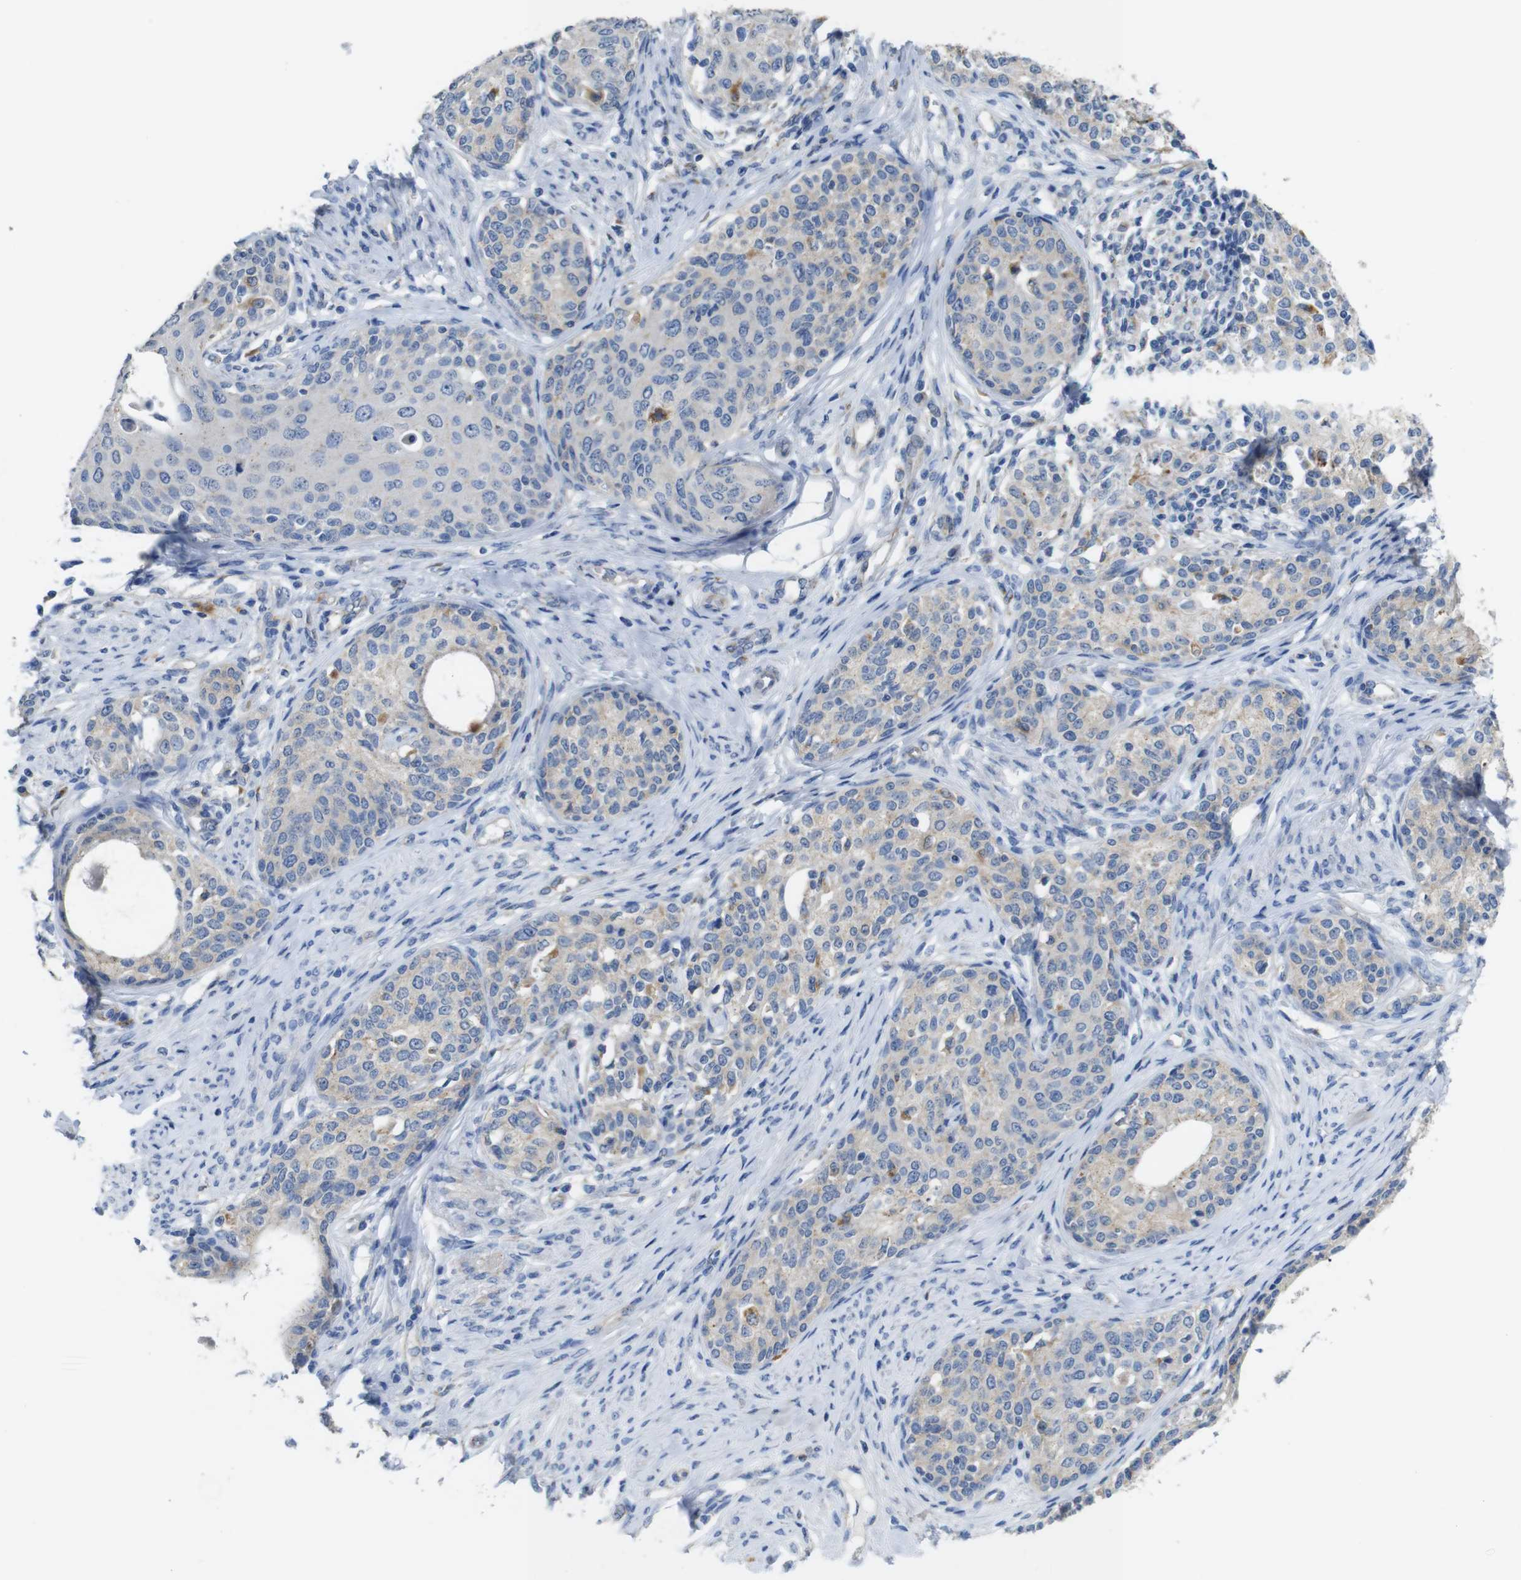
{"staining": {"intensity": "negative", "quantity": "none", "location": "none"}, "tissue": "cervical cancer", "cell_type": "Tumor cells", "image_type": "cancer", "snomed": [{"axis": "morphology", "description": "Squamous cell carcinoma, NOS"}, {"axis": "morphology", "description": "Adenocarcinoma, NOS"}, {"axis": "topography", "description": "Cervix"}], "caption": "Cervical cancer stained for a protein using immunohistochemistry (IHC) exhibits no positivity tumor cells.", "gene": "NHLRC3", "patient": {"sex": "female", "age": 52}}